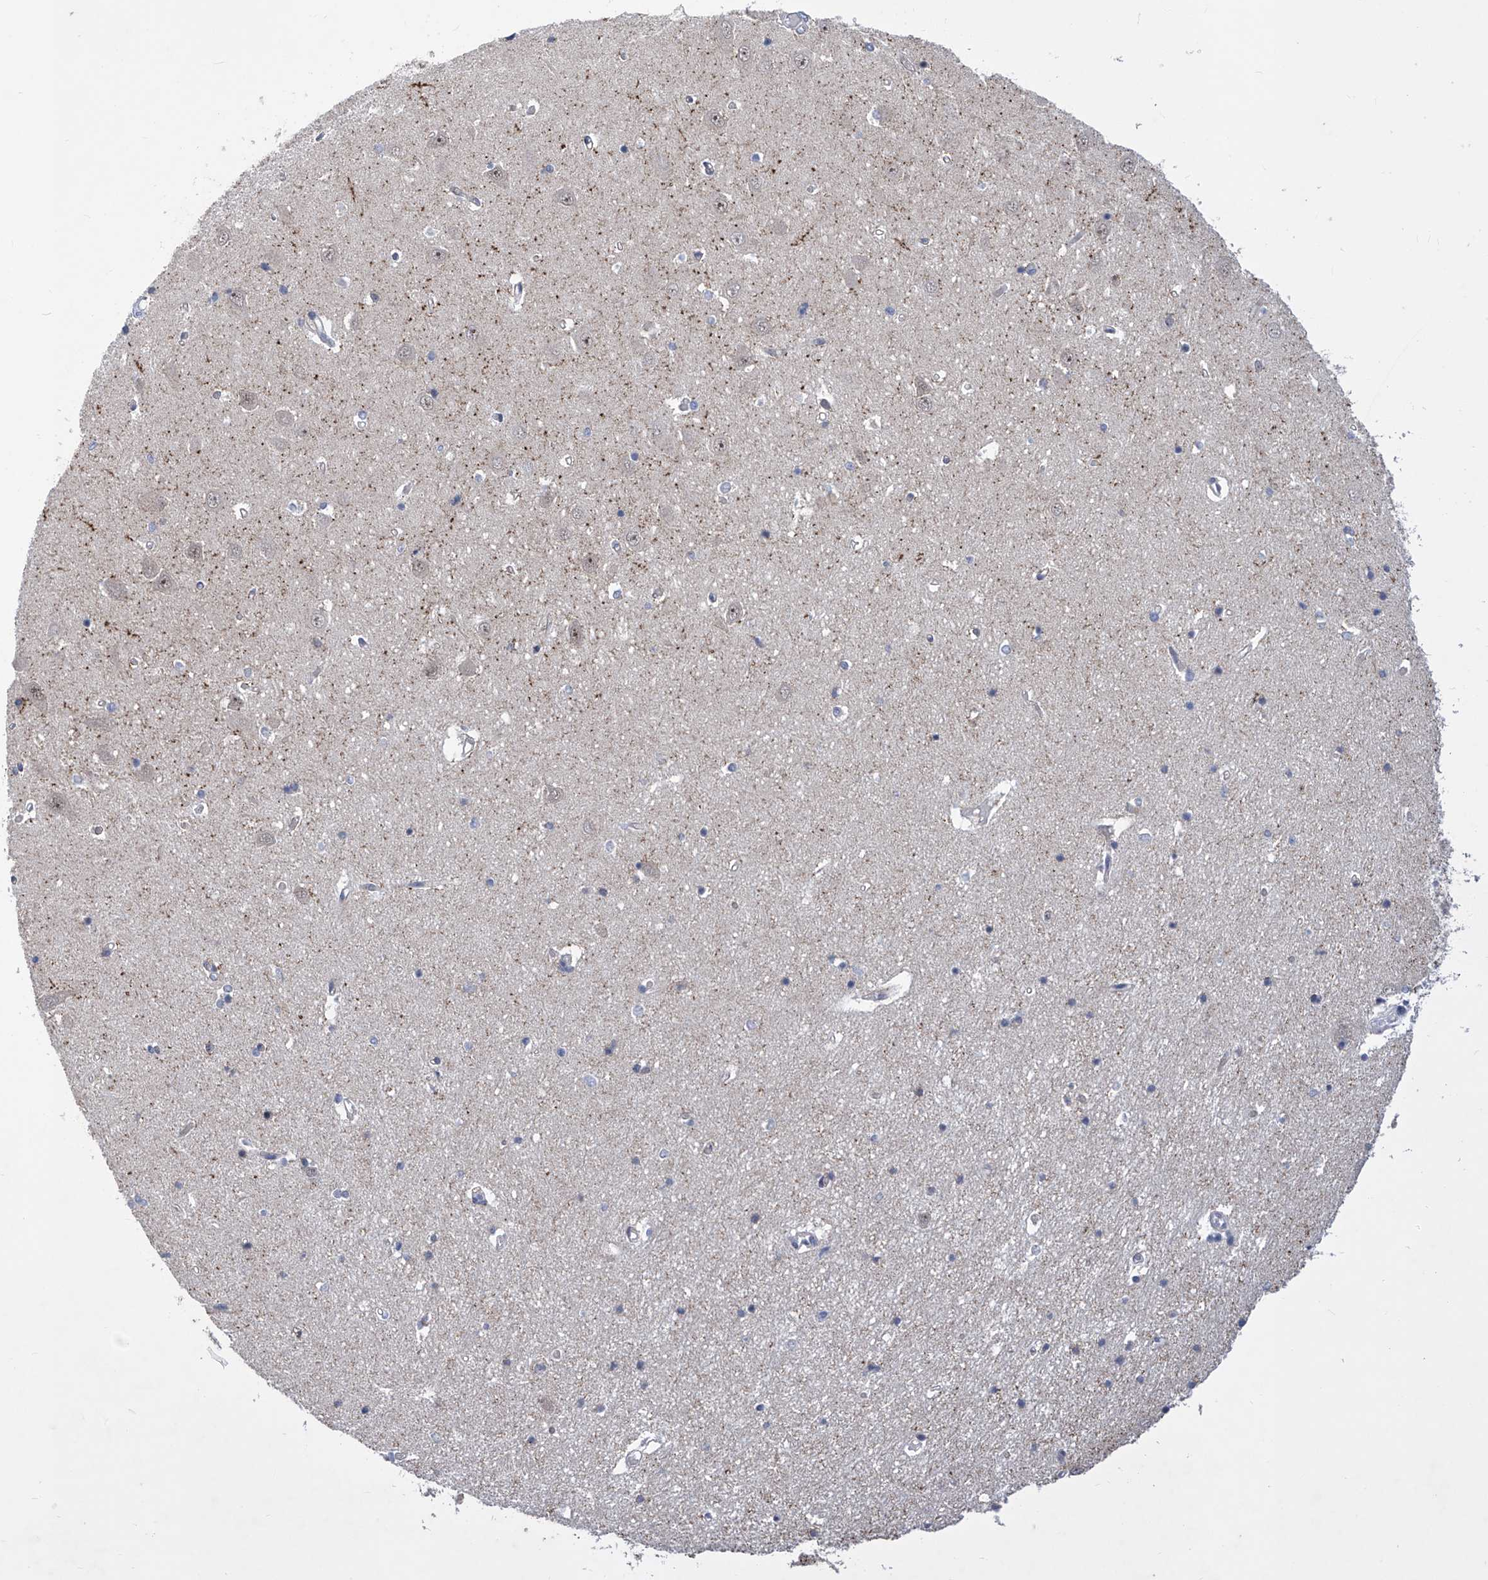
{"staining": {"intensity": "negative", "quantity": "none", "location": "none"}, "tissue": "hippocampus", "cell_type": "Glial cells", "image_type": "normal", "snomed": [{"axis": "morphology", "description": "Normal tissue, NOS"}, {"axis": "topography", "description": "Hippocampus"}], "caption": "Immunohistochemical staining of unremarkable human hippocampus displays no significant positivity in glial cells. (DAB IHC, high magnification).", "gene": "NUFIP1", "patient": {"sex": "male", "age": 70}}